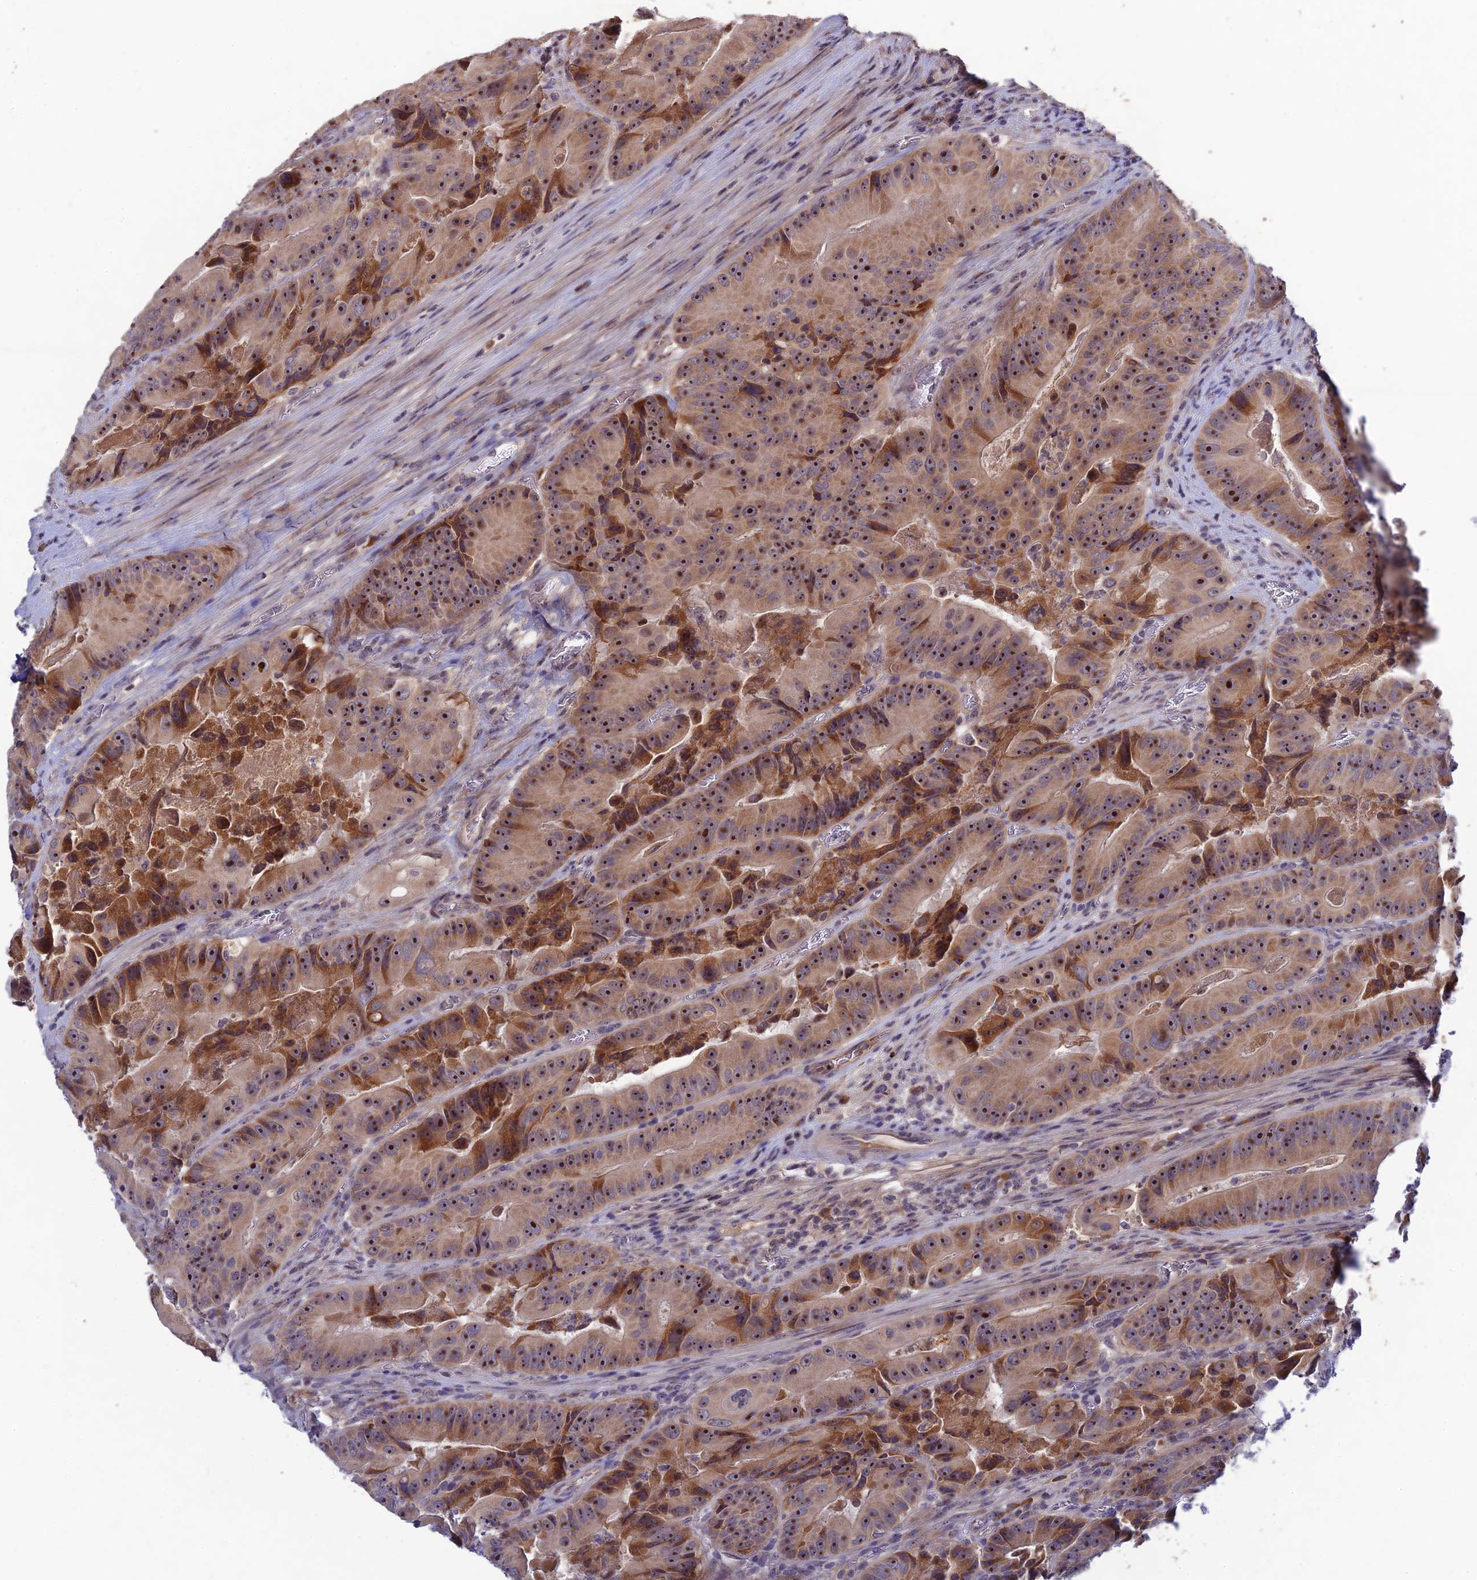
{"staining": {"intensity": "moderate", "quantity": ">75%", "location": "cytoplasmic/membranous,nuclear"}, "tissue": "colorectal cancer", "cell_type": "Tumor cells", "image_type": "cancer", "snomed": [{"axis": "morphology", "description": "Adenocarcinoma, NOS"}, {"axis": "topography", "description": "Colon"}], "caption": "This histopathology image displays immunohistochemistry staining of colorectal cancer, with medium moderate cytoplasmic/membranous and nuclear expression in approximately >75% of tumor cells.", "gene": "CHST5", "patient": {"sex": "female", "age": 86}}